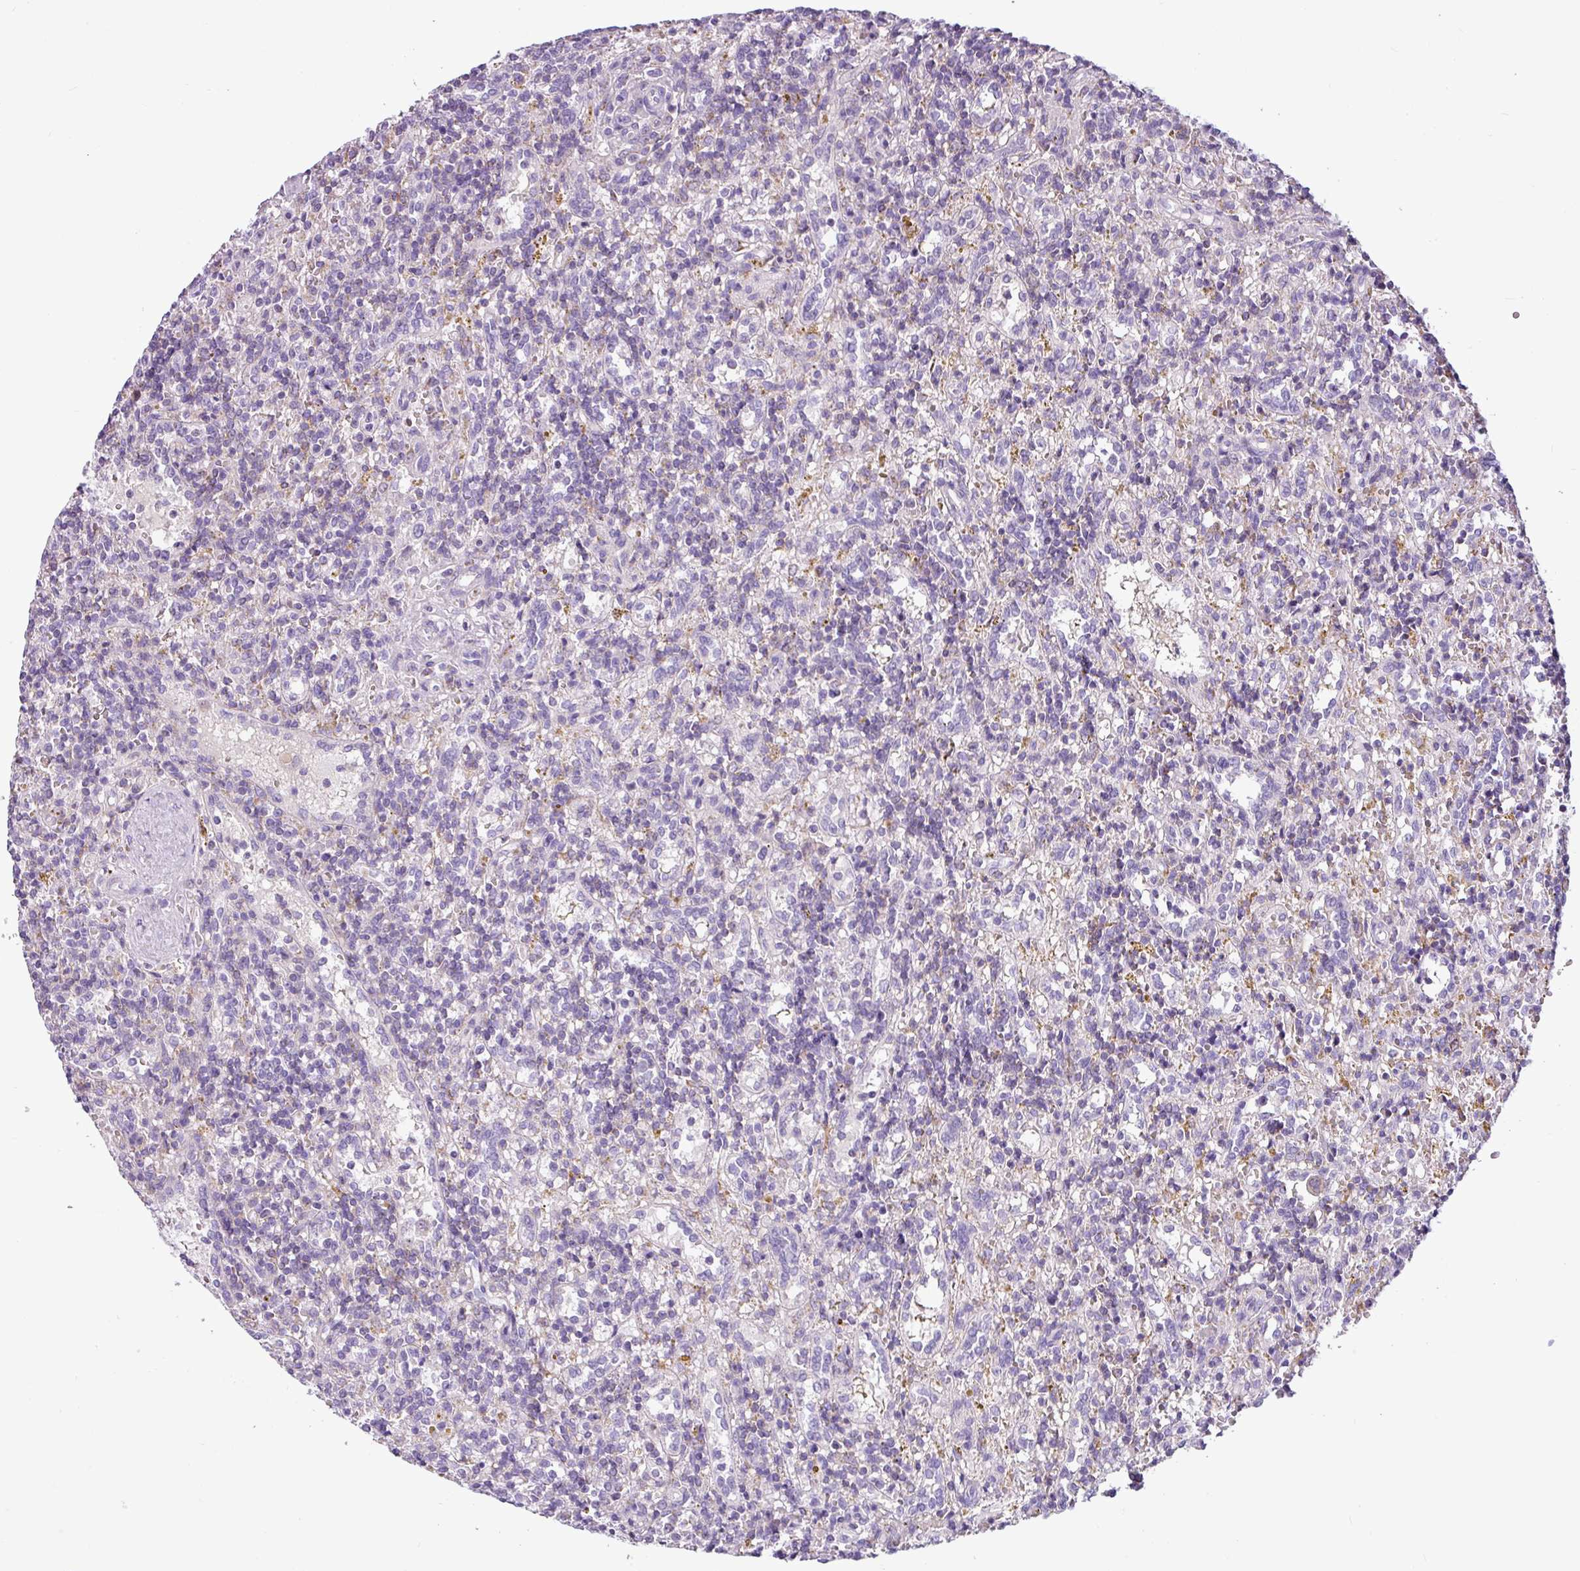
{"staining": {"intensity": "negative", "quantity": "none", "location": "none"}, "tissue": "lymphoma", "cell_type": "Tumor cells", "image_type": "cancer", "snomed": [{"axis": "morphology", "description": "Malignant lymphoma, non-Hodgkin's type, Low grade"}, {"axis": "topography", "description": "Spleen"}], "caption": "High magnification brightfield microscopy of lymphoma stained with DAB (3,3'-diaminobenzidine) (brown) and counterstained with hematoxylin (blue): tumor cells show no significant positivity.", "gene": "HMCN2", "patient": {"sex": "male", "age": 67}}